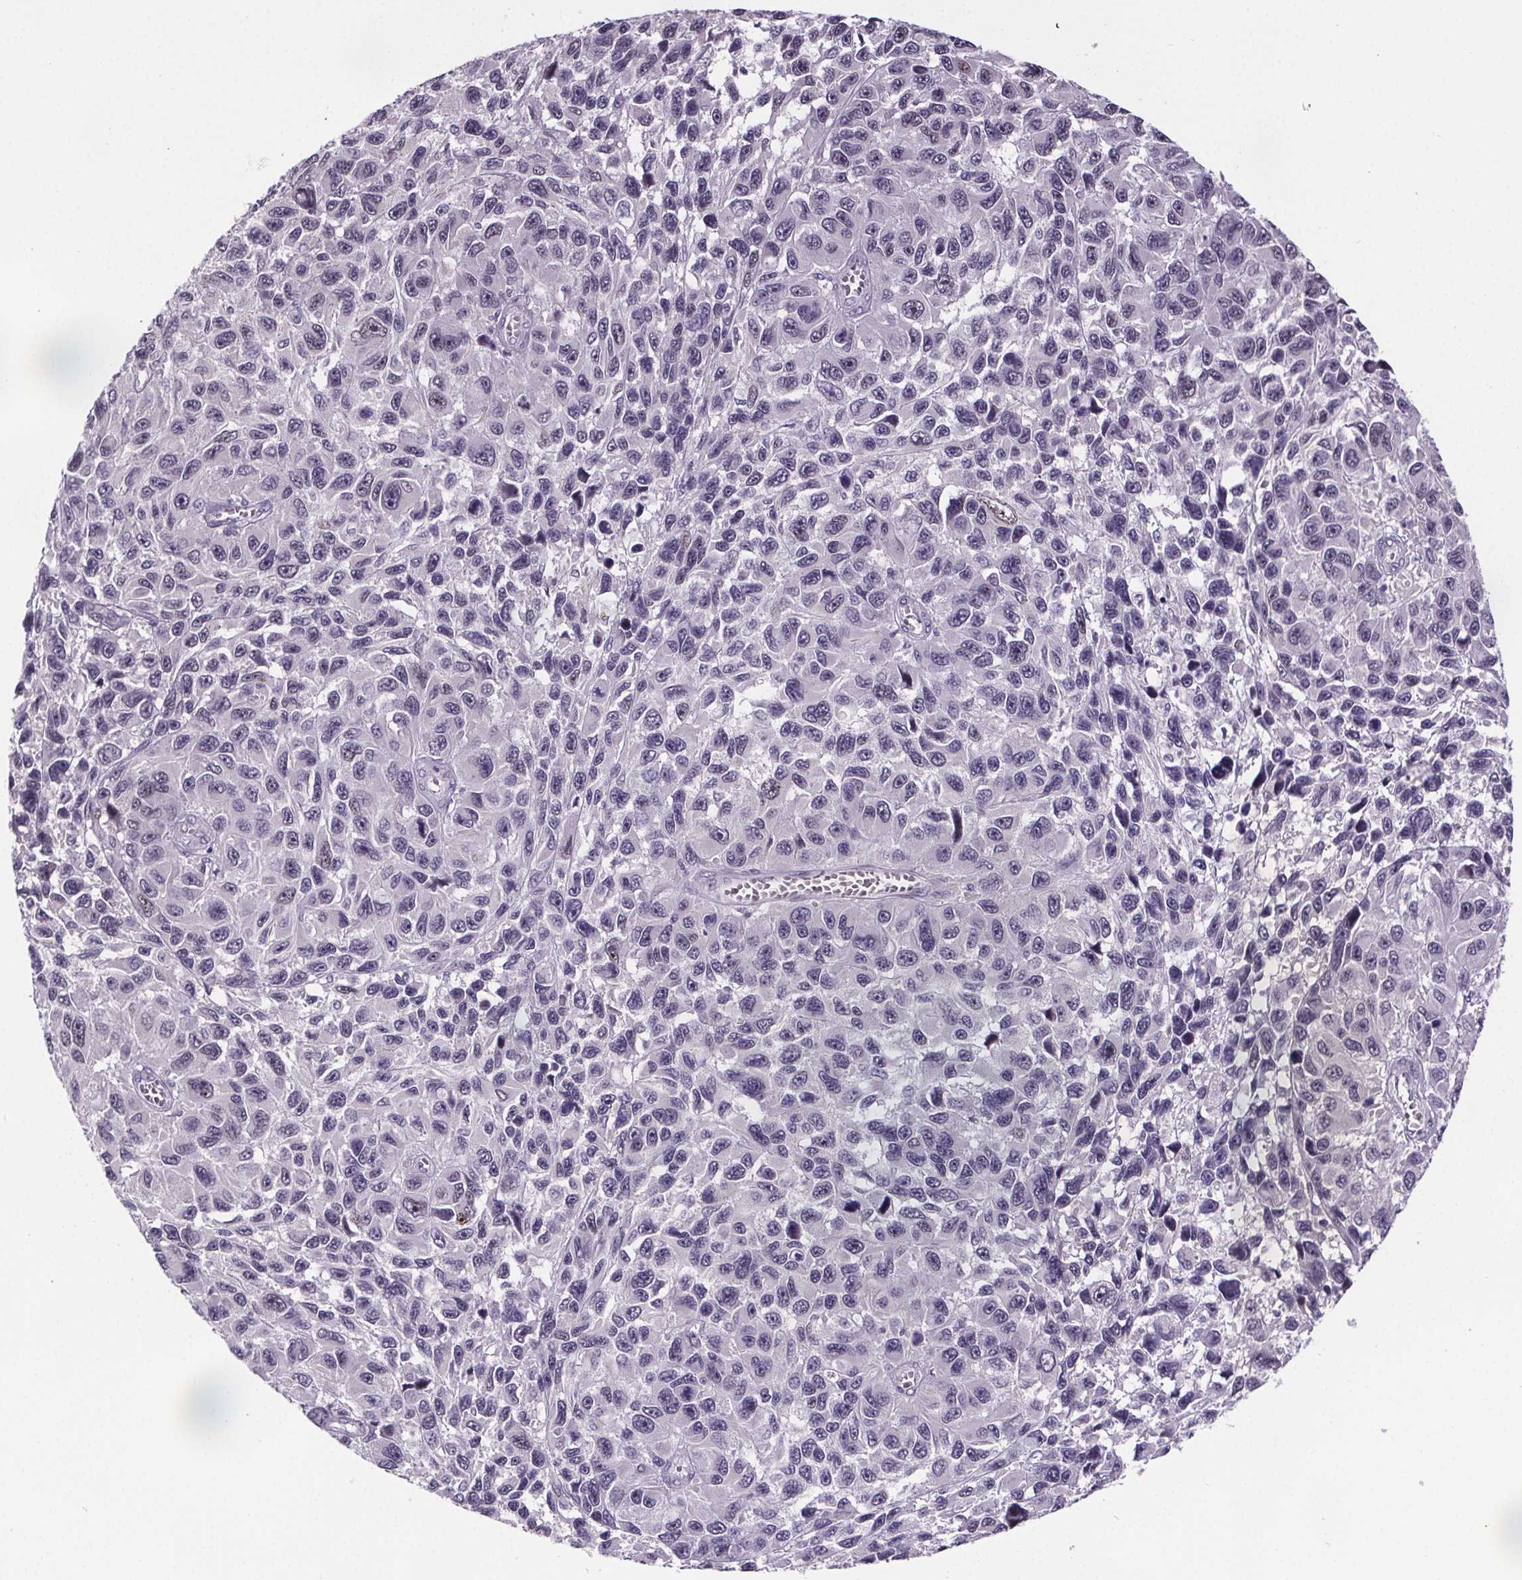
{"staining": {"intensity": "negative", "quantity": "none", "location": "none"}, "tissue": "melanoma", "cell_type": "Tumor cells", "image_type": "cancer", "snomed": [{"axis": "morphology", "description": "Malignant melanoma, NOS"}, {"axis": "topography", "description": "Skin"}], "caption": "An image of melanoma stained for a protein demonstrates no brown staining in tumor cells.", "gene": "TTC12", "patient": {"sex": "male", "age": 53}}